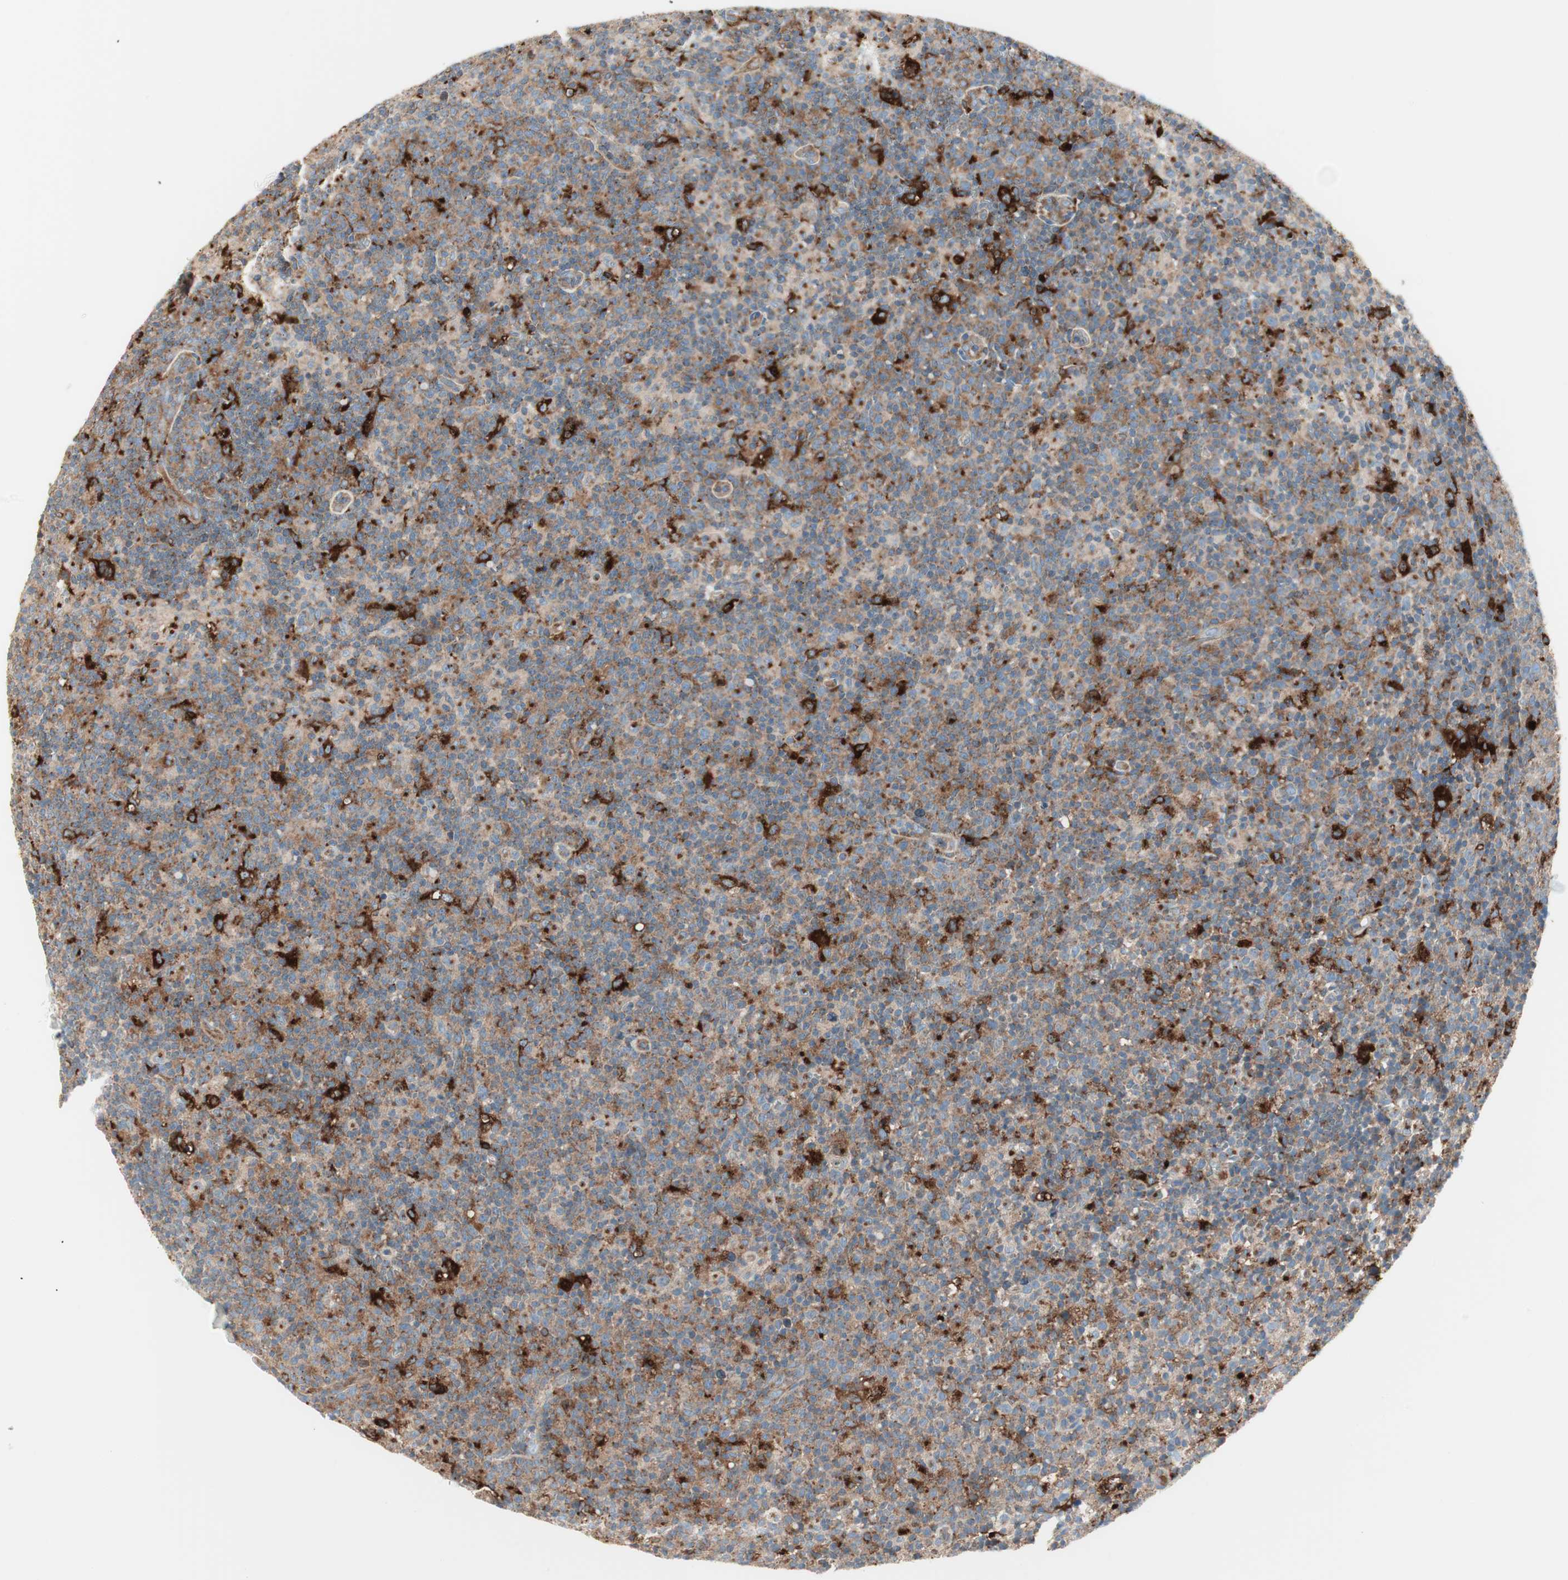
{"staining": {"intensity": "strong", "quantity": "<25%", "location": "cytoplasmic/membranous"}, "tissue": "lymph node", "cell_type": "Germinal center cells", "image_type": "normal", "snomed": [{"axis": "morphology", "description": "Normal tissue, NOS"}, {"axis": "morphology", "description": "Inflammation, NOS"}, {"axis": "topography", "description": "Lymph node"}], "caption": "IHC of normal lymph node shows medium levels of strong cytoplasmic/membranous staining in about <25% of germinal center cells. Nuclei are stained in blue.", "gene": "ATP6V1G1", "patient": {"sex": "male", "age": 55}}